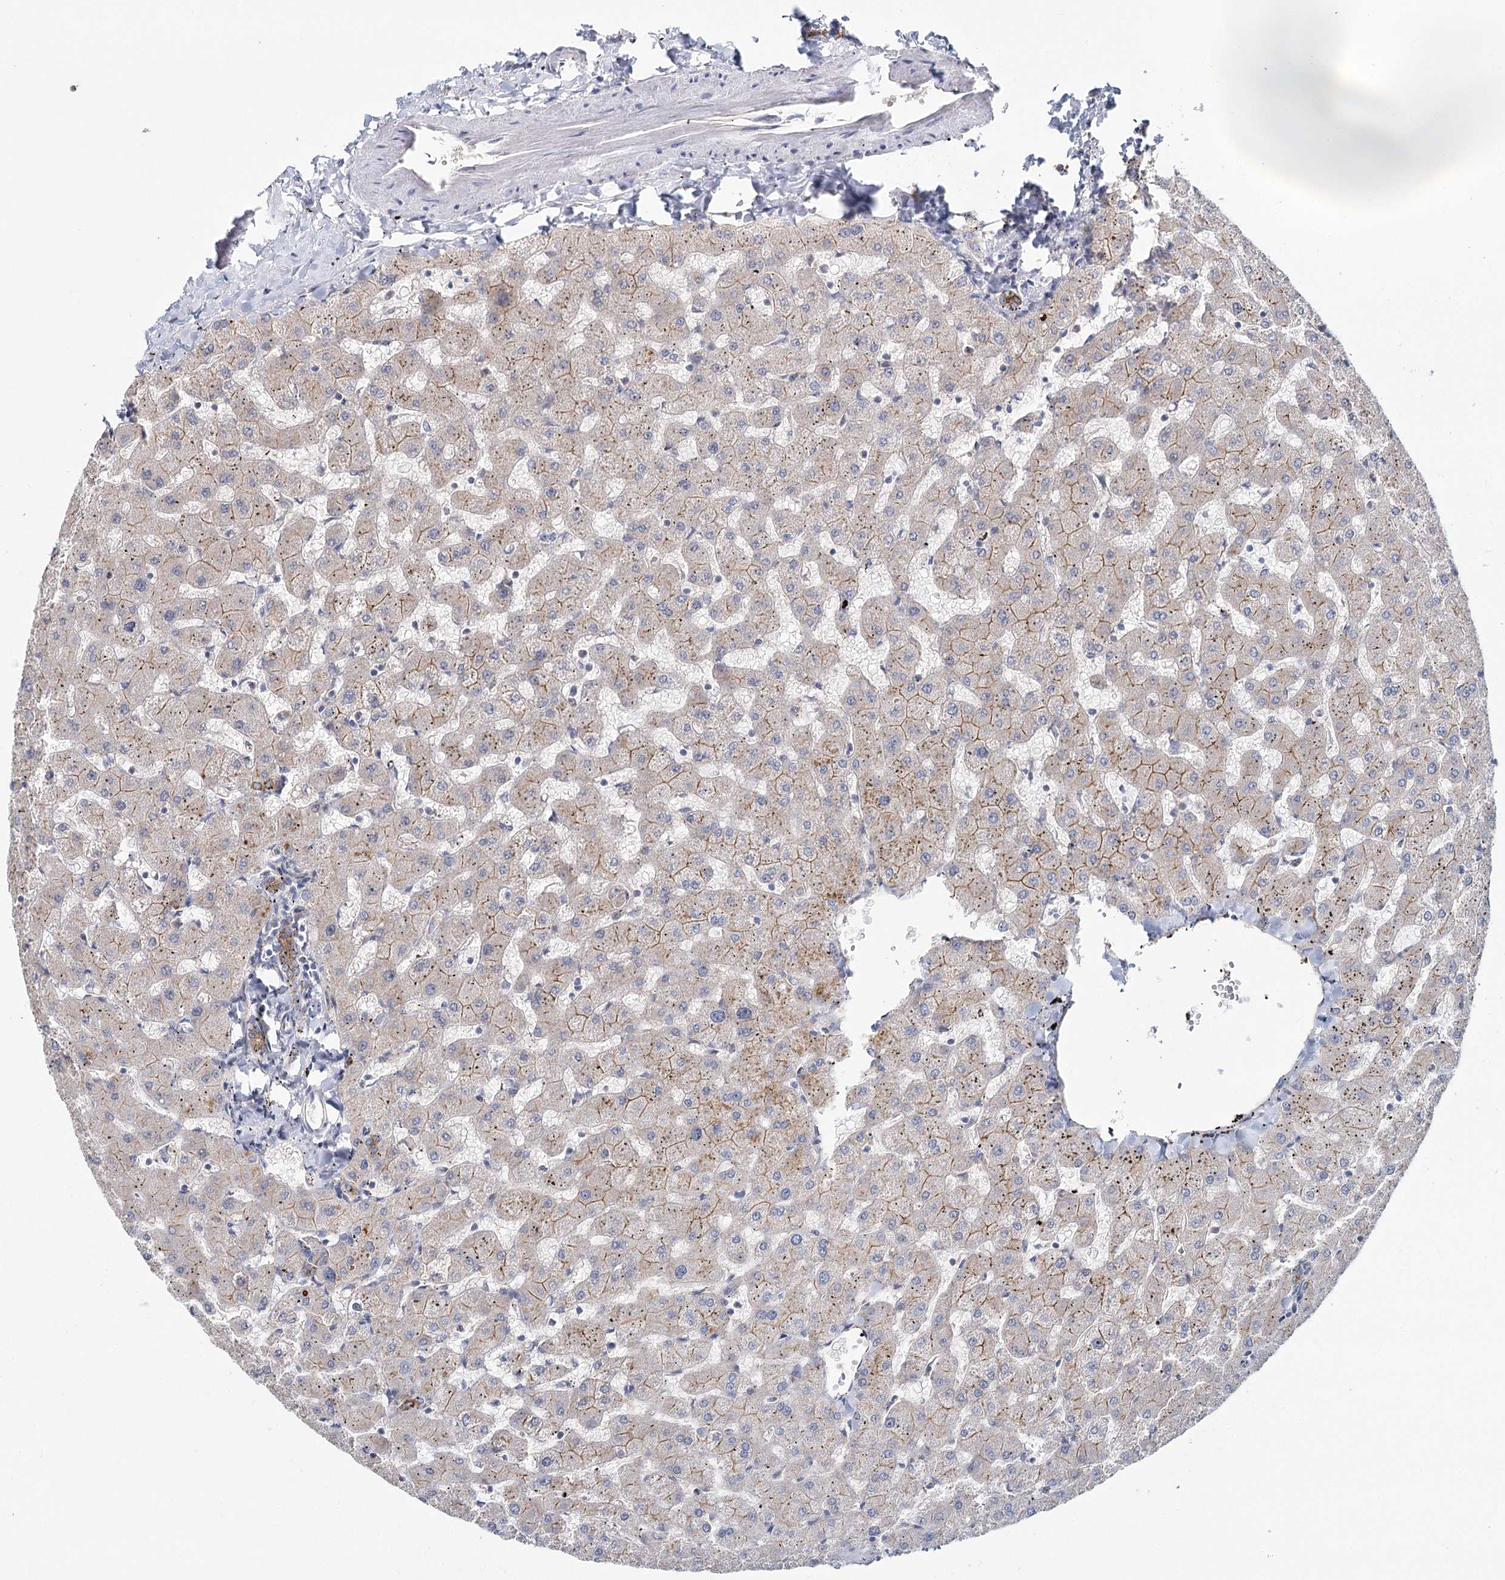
{"staining": {"intensity": "moderate", "quantity": ">75%", "location": "cytoplasmic/membranous"}, "tissue": "liver", "cell_type": "Cholangiocytes", "image_type": "normal", "snomed": [{"axis": "morphology", "description": "Normal tissue, NOS"}, {"axis": "topography", "description": "Liver"}], "caption": "Immunohistochemistry histopathology image of unremarkable liver: human liver stained using immunohistochemistry exhibits medium levels of moderate protein expression localized specifically in the cytoplasmic/membranous of cholangiocytes, appearing as a cytoplasmic/membranous brown color.", "gene": "PKP4", "patient": {"sex": "female", "age": 63}}